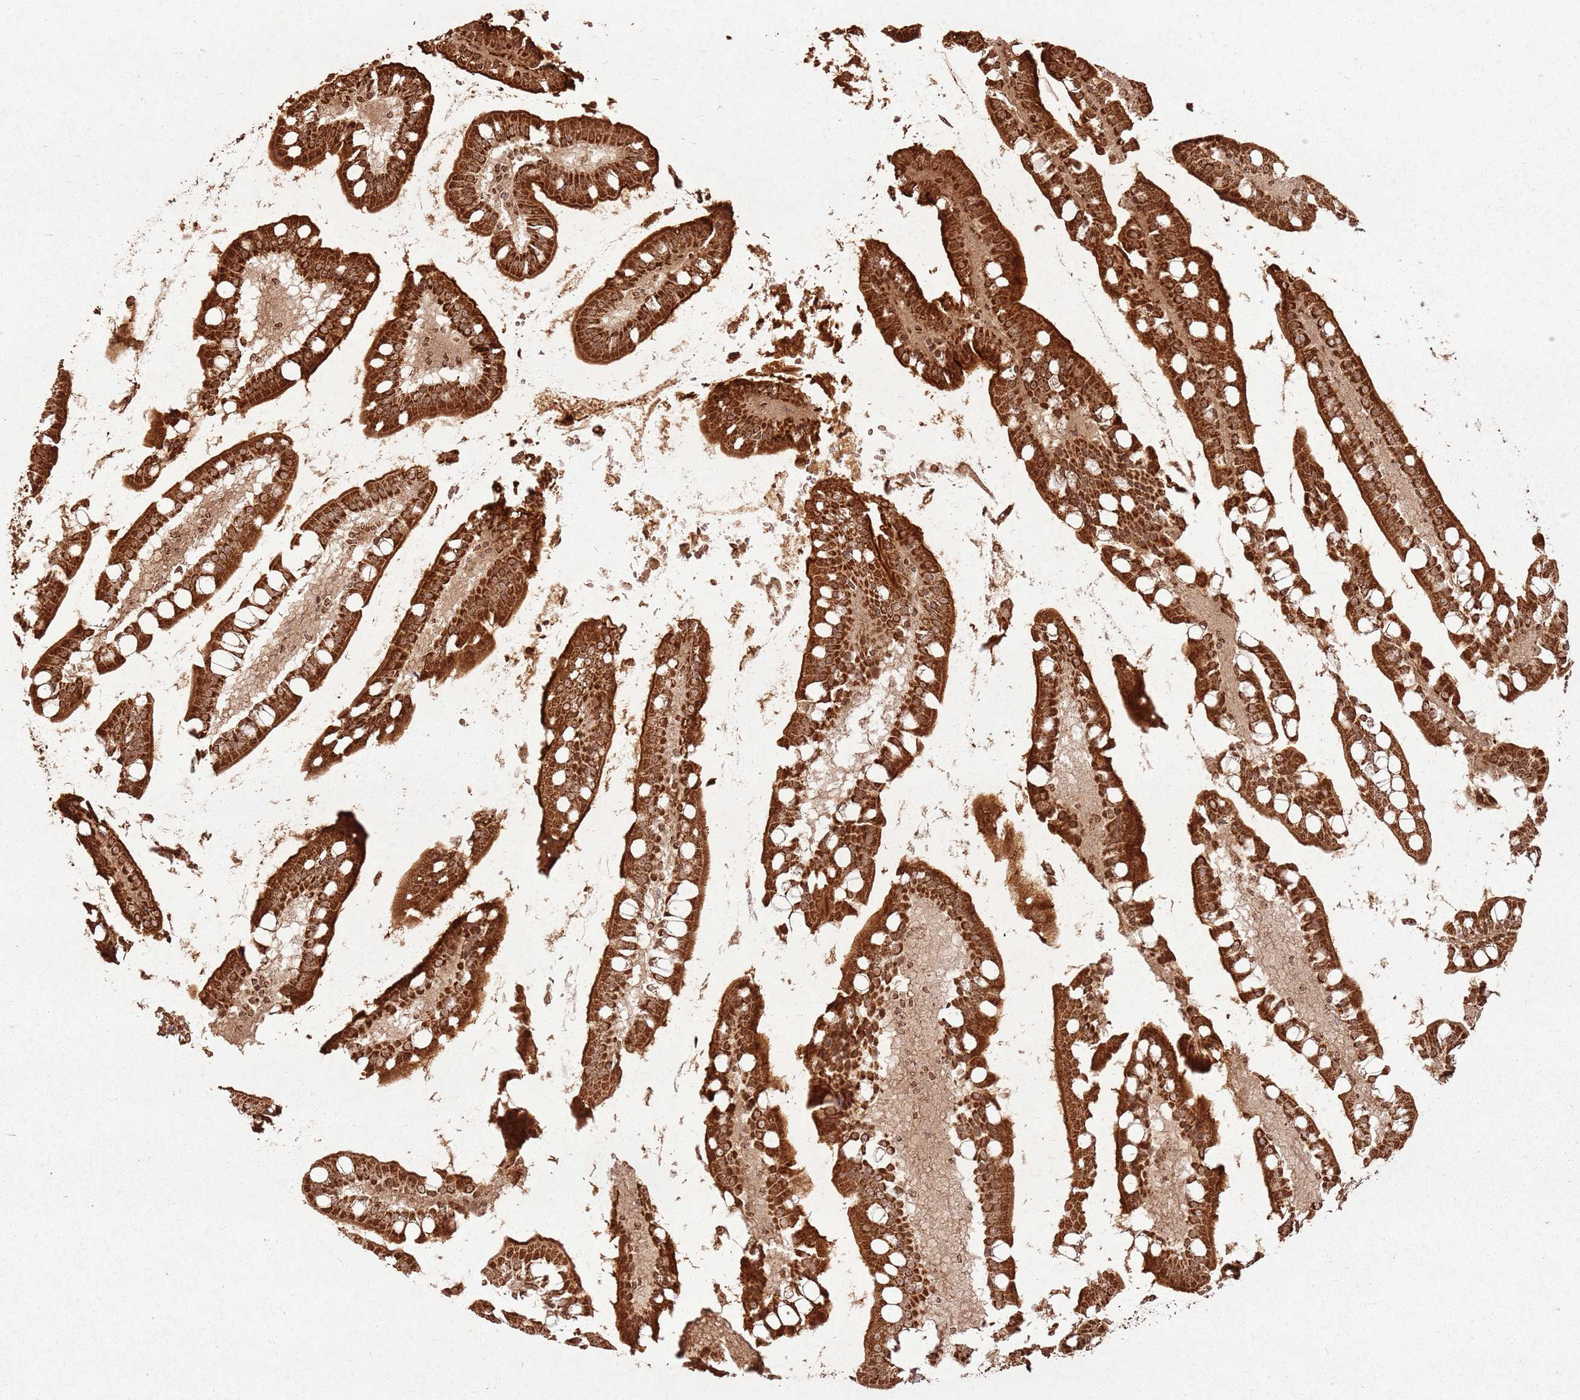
{"staining": {"intensity": "strong", "quantity": ">75%", "location": "cytoplasmic/membranous"}, "tissue": "small intestine", "cell_type": "Glandular cells", "image_type": "normal", "snomed": [{"axis": "morphology", "description": "Normal tissue, NOS"}, {"axis": "topography", "description": "Small intestine"}], "caption": "Immunohistochemistry histopathology image of normal small intestine stained for a protein (brown), which displays high levels of strong cytoplasmic/membranous positivity in approximately >75% of glandular cells.", "gene": "MRPS6", "patient": {"sex": "male", "age": 52}}